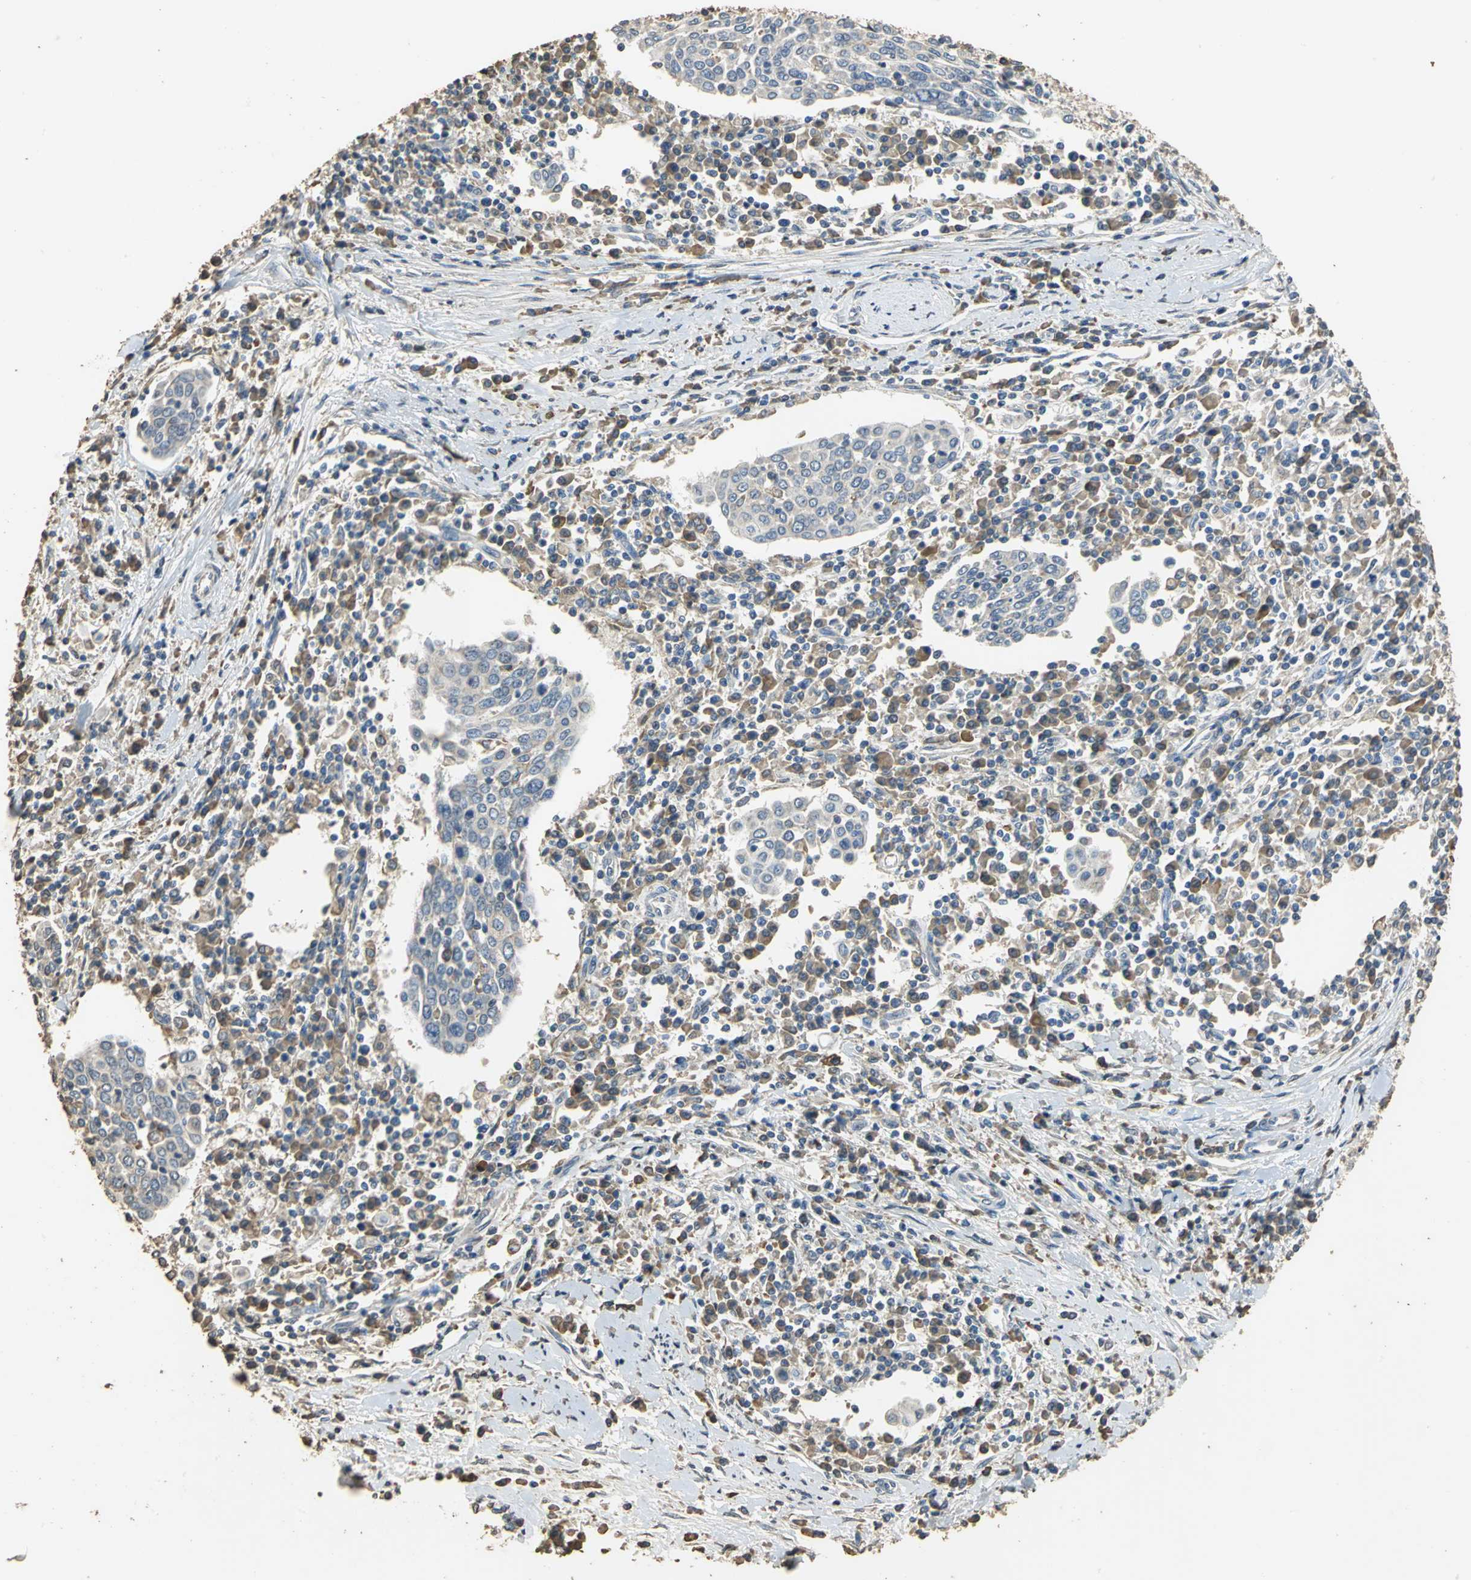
{"staining": {"intensity": "weak", "quantity": "25%-75%", "location": "cytoplasmic/membranous"}, "tissue": "cervical cancer", "cell_type": "Tumor cells", "image_type": "cancer", "snomed": [{"axis": "morphology", "description": "Squamous cell carcinoma, NOS"}, {"axis": "topography", "description": "Cervix"}], "caption": "Immunohistochemical staining of human squamous cell carcinoma (cervical) exhibits low levels of weak cytoplasmic/membranous protein staining in approximately 25%-75% of tumor cells. Immunohistochemistry stains the protein of interest in brown and the nuclei are stained blue.", "gene": "ACSL4", "patient": {"sex": "female", "age": 40}}